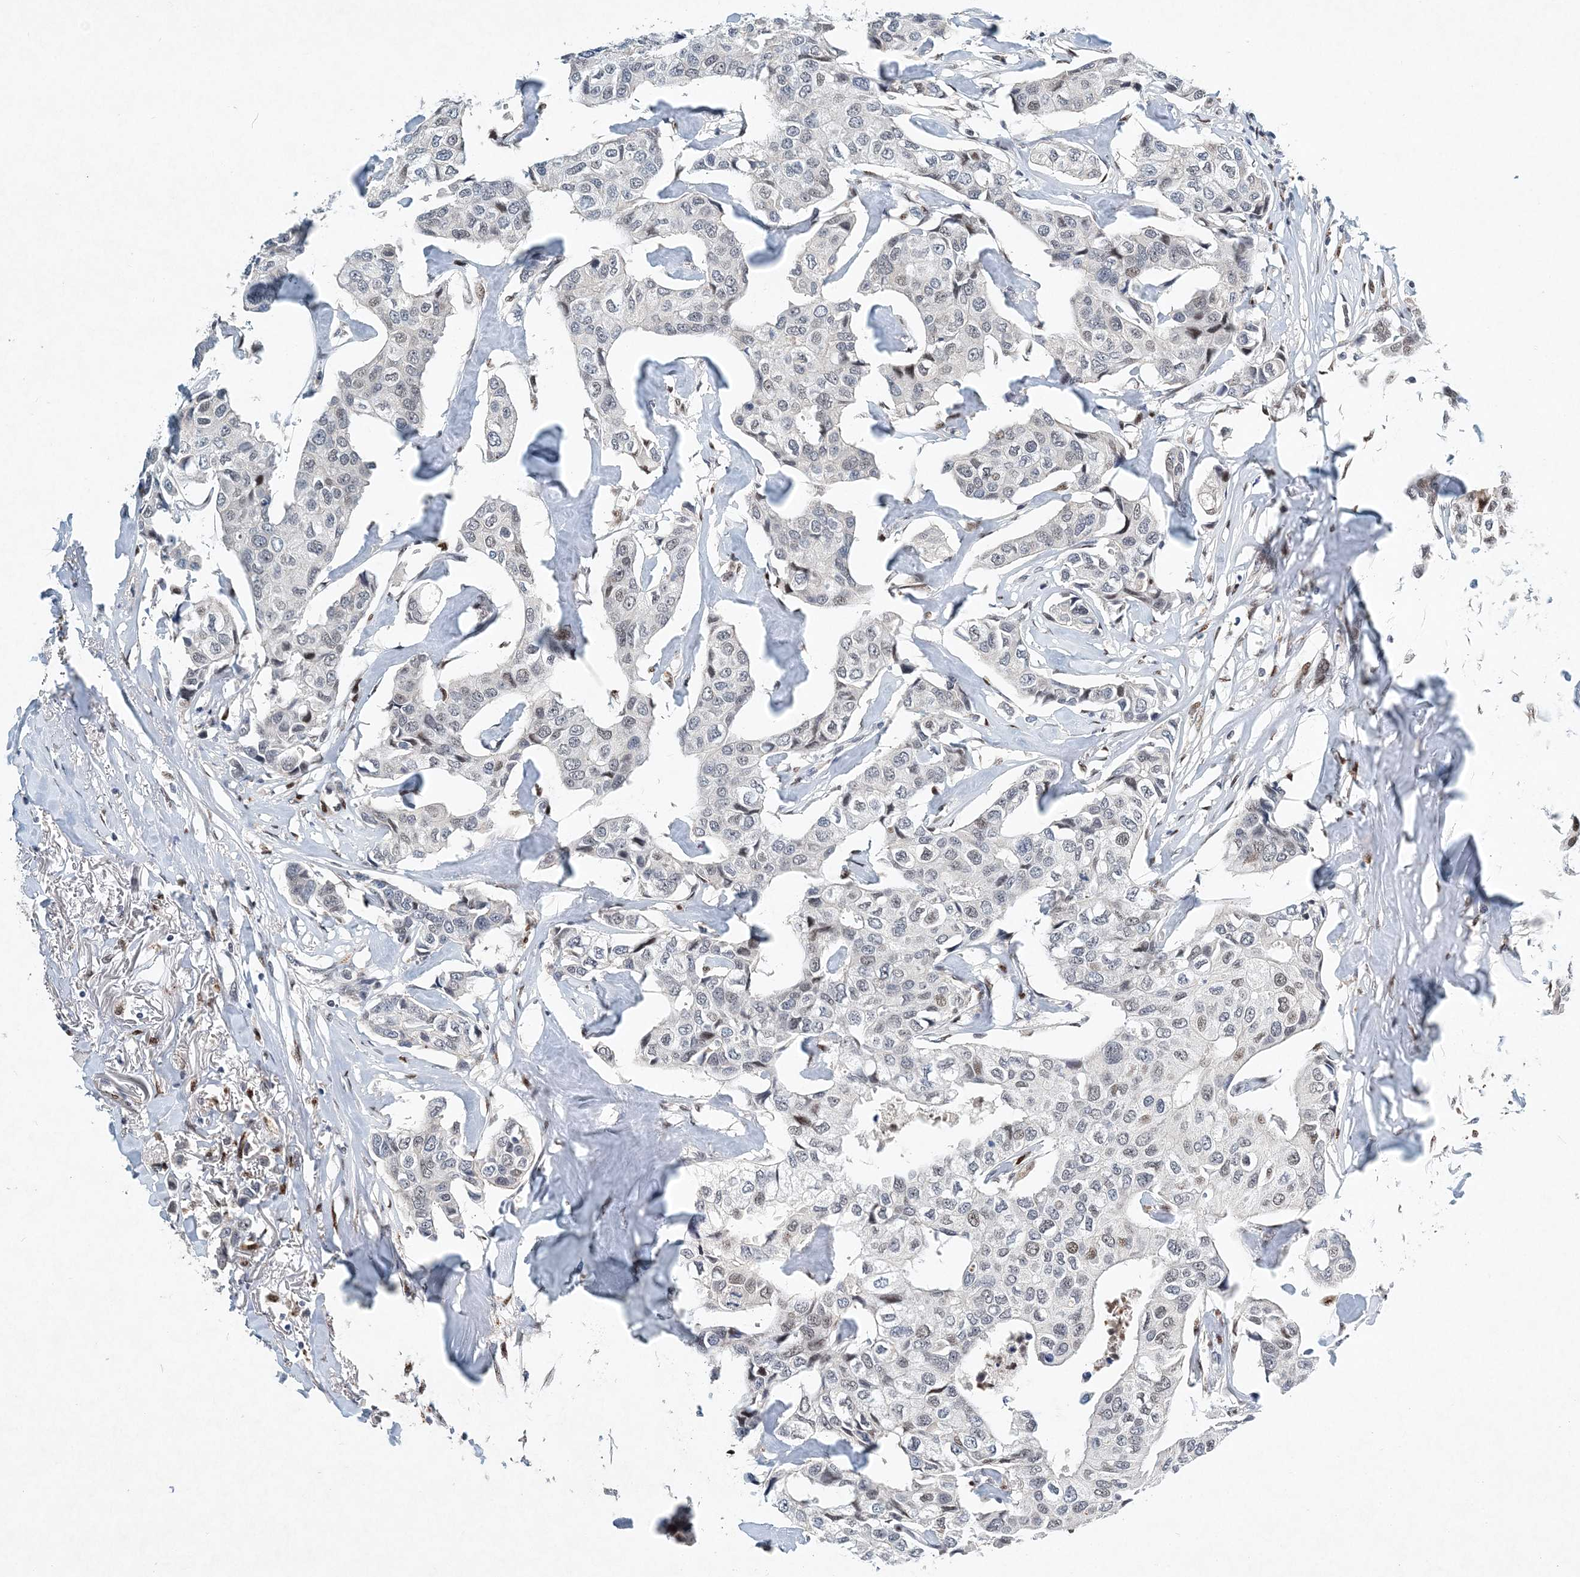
{"staining": {"intensity": "moderate", "quantity": "25%-75%", "location": "nuclear"}, "tissue": "breast cancer", "cell_type": "Tumor cells", "image_type": "cancer", "snomed": [{"axis": "morphology", "description": "Duct carcinoma"}, {"axis": "topography", "description": "Breast"}], "caption": "Immunohistochemistry (DAB) staining of human breast cancer (infiltrating ductal carcinoma) demonstrates moderate nuclear protein staining in approximately 25%-75% of tumor cells.", "gene": "KPNA4", "patient": {"sex": "female", "age": 80}}